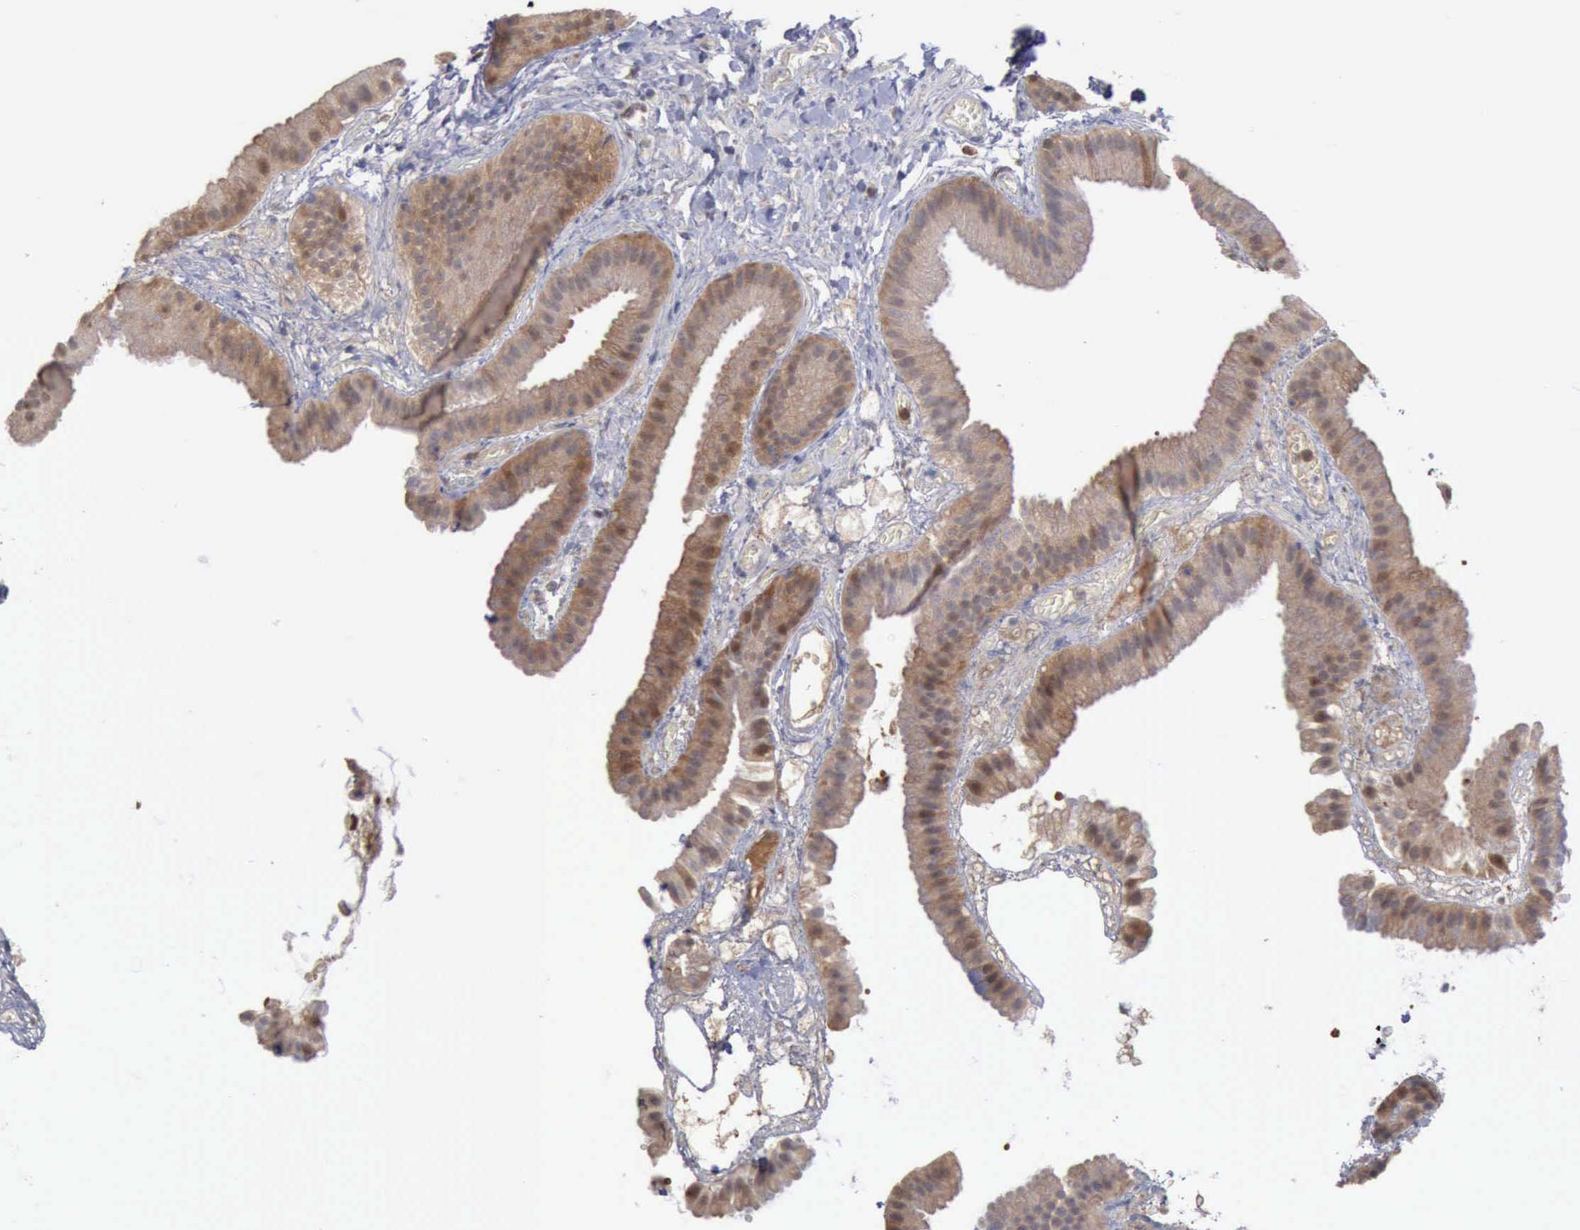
{"staining": {"intensity": "weak", "quantity": ">75%", "location": "cytoplasmic/membranous"}, "tissue": "gallbladder", "cell_type": "Glandular cells", "image_type": "normal", "snomed": [{"axis": "morphology", "description": "Normal tissue, NOS"}, {"axis": "topography", "description": "Gallbladder"}], "caption": "This image shows immunohistochemistry (IHC) staining of normal human gallbladder, with low weak cytoplasmic/membranous staining in about >75% of glandular cells.", "gene": "STAT1", "patient": {"sex": "female", "age": 63}}